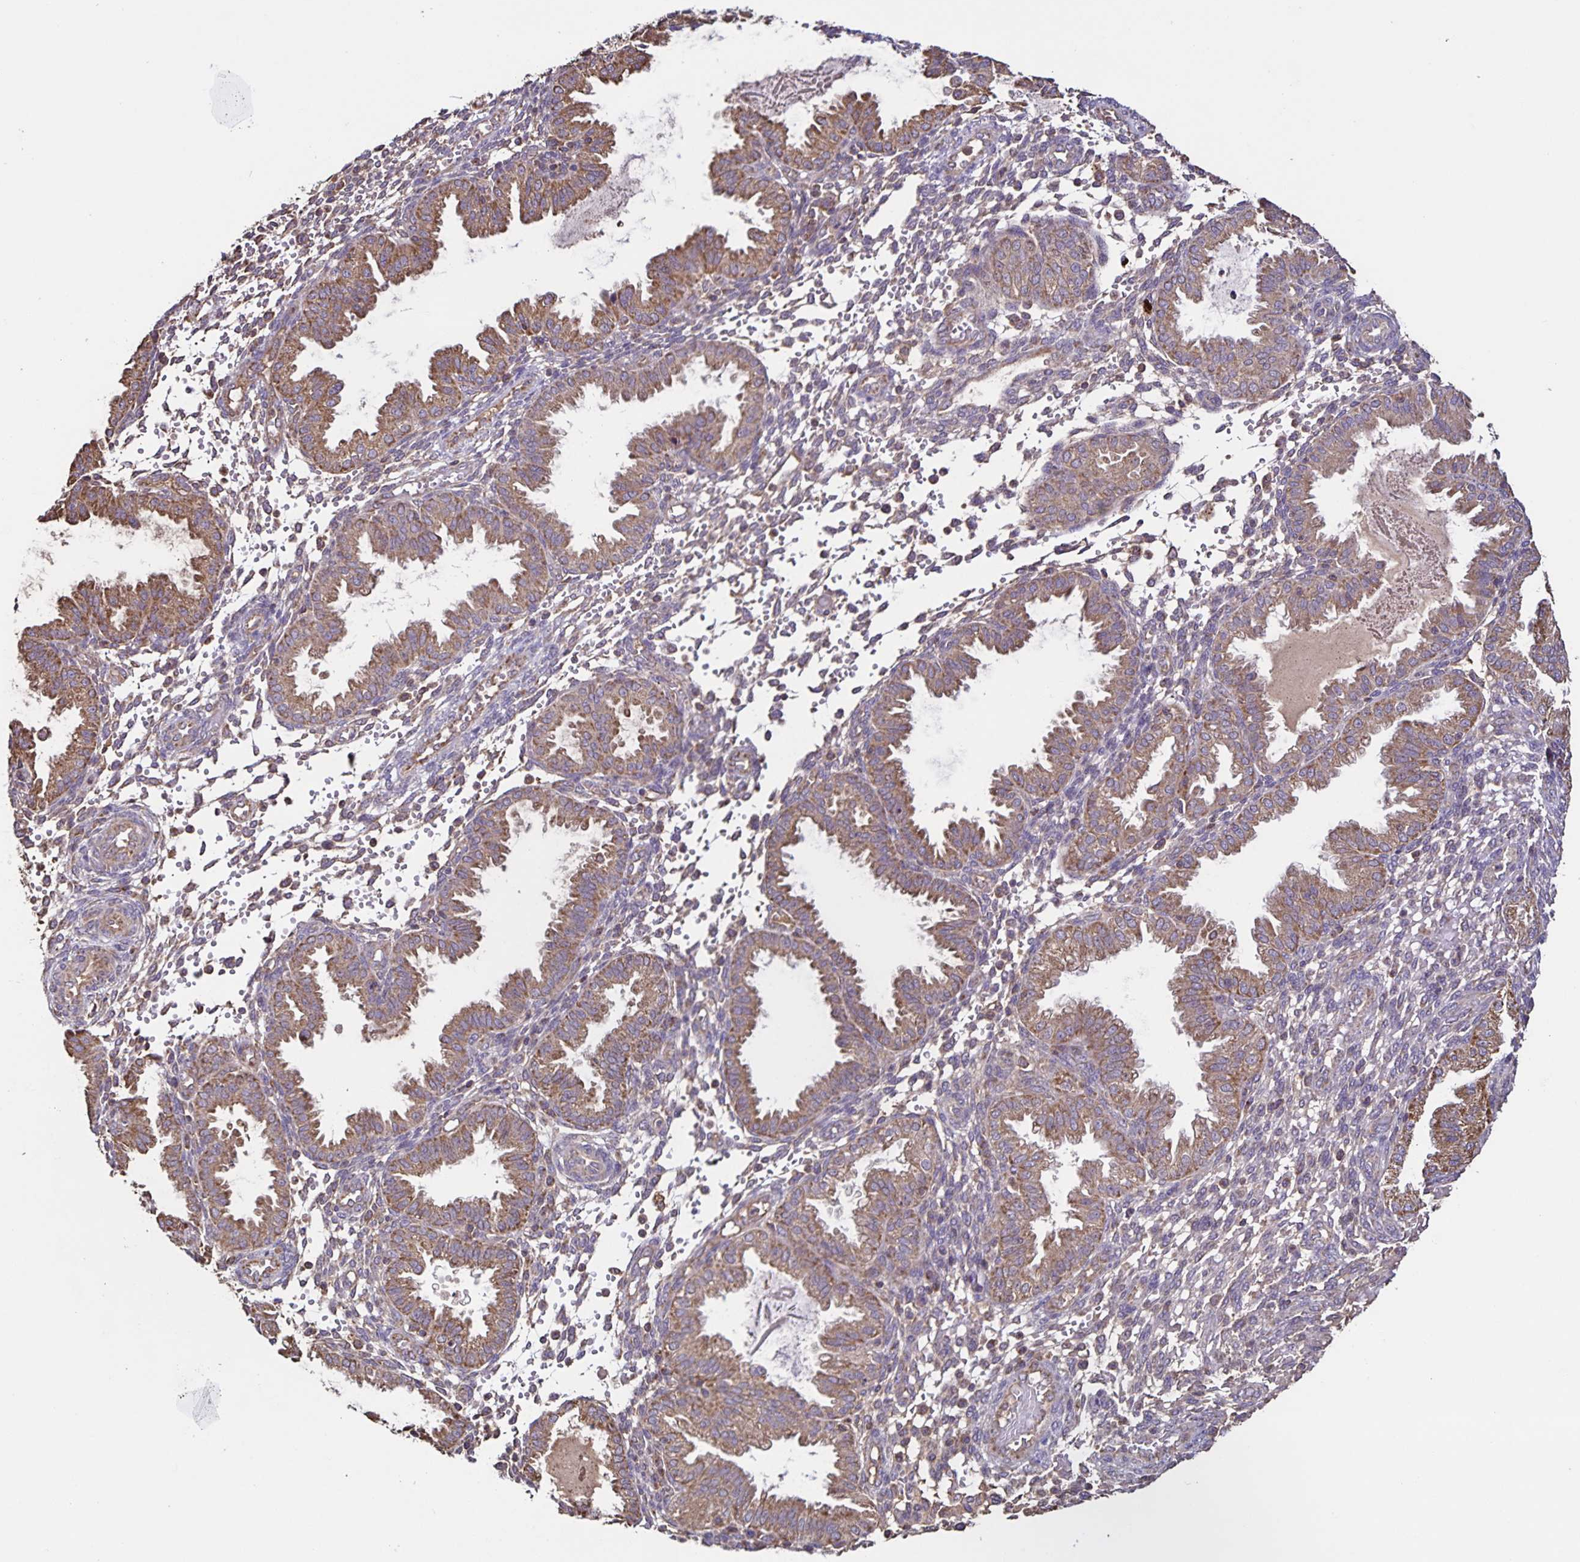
{"staining": {"intensity": "weak", "quantity": "25%-75%", "location": "cytoplasmic/membranous"}, "tissue": "endometrium", "cell_type": "Cells in endometrial stroma", "image_type": "normal", "snomed": [{"axis": "morphology", "description": "Normal tissue, NOS"}, {"axis": "topography", "description": "Endometrium"}], "caption": "An image of human endometrium stained for a protein reveals weak cytoplasmic/membranous brown staining in cells in endometrial stroma.", "gene": "MAN1A1", "patient": {"sex": "female", "age": 33}}